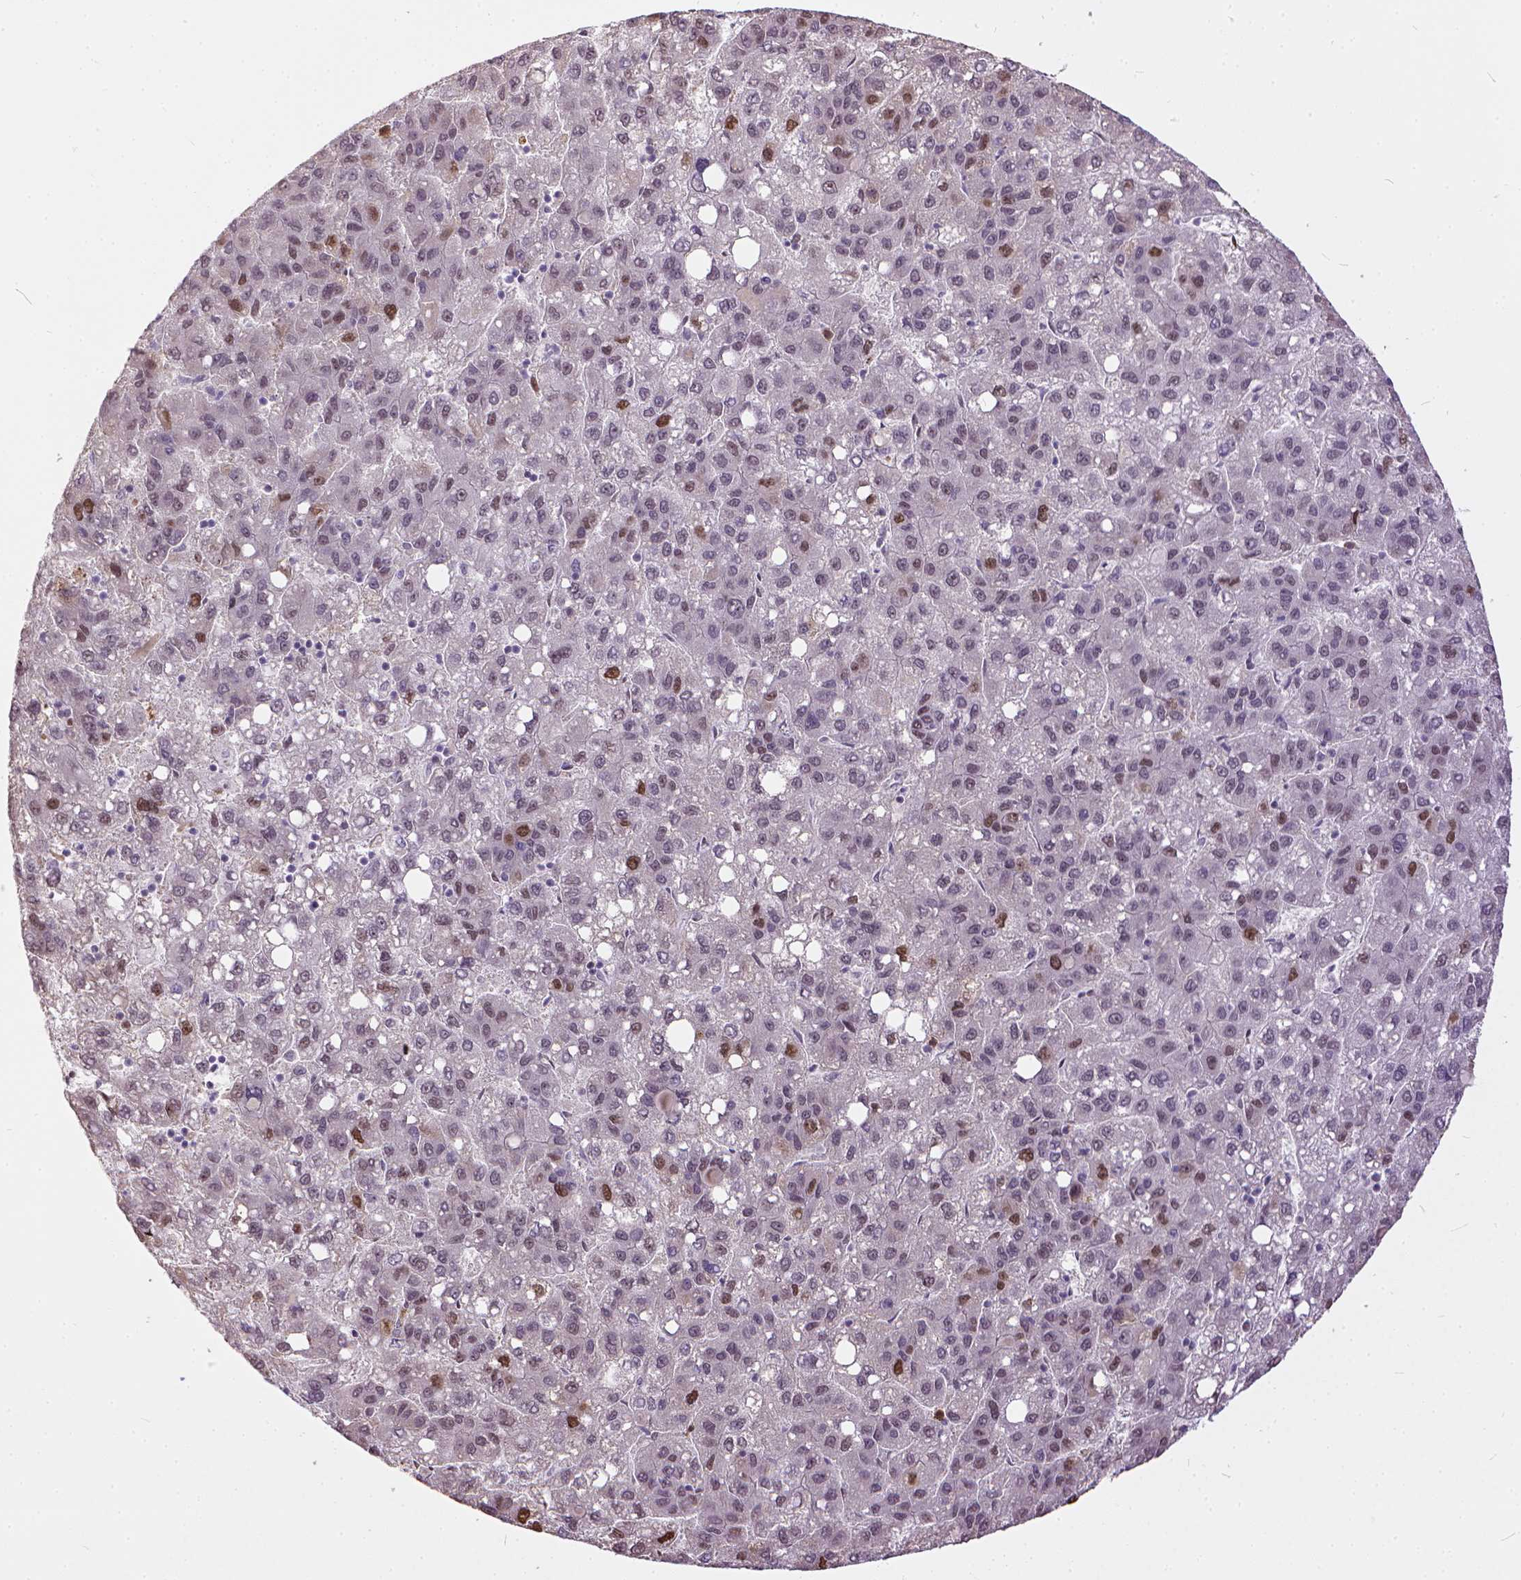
{"staining": {"intensity": "moderate", "quantity": "<25%", "location": "nuclear"}, "tissue": "liver cancer", "cell_type": "Tumor cells", "image_type": "cancer", "snomed": [{"axis": "morphology", "description": "Carcinoma, Hepatocellular, NOS"}, {"axis": "topography", "description": "Liver"}], "caption": "Protein expression analysis of liver cancer exhibits moderate nuclear positivity in about <25% of tumor cells. The protein of interest is stained brown, and the nuclei are stained in blue (DAB (3,3'-diaminobenzidine) IHC with brightfield microscopy, high magnification).", "gene": "ERCC1", "patient": {"sex": "female", "age": 82}}